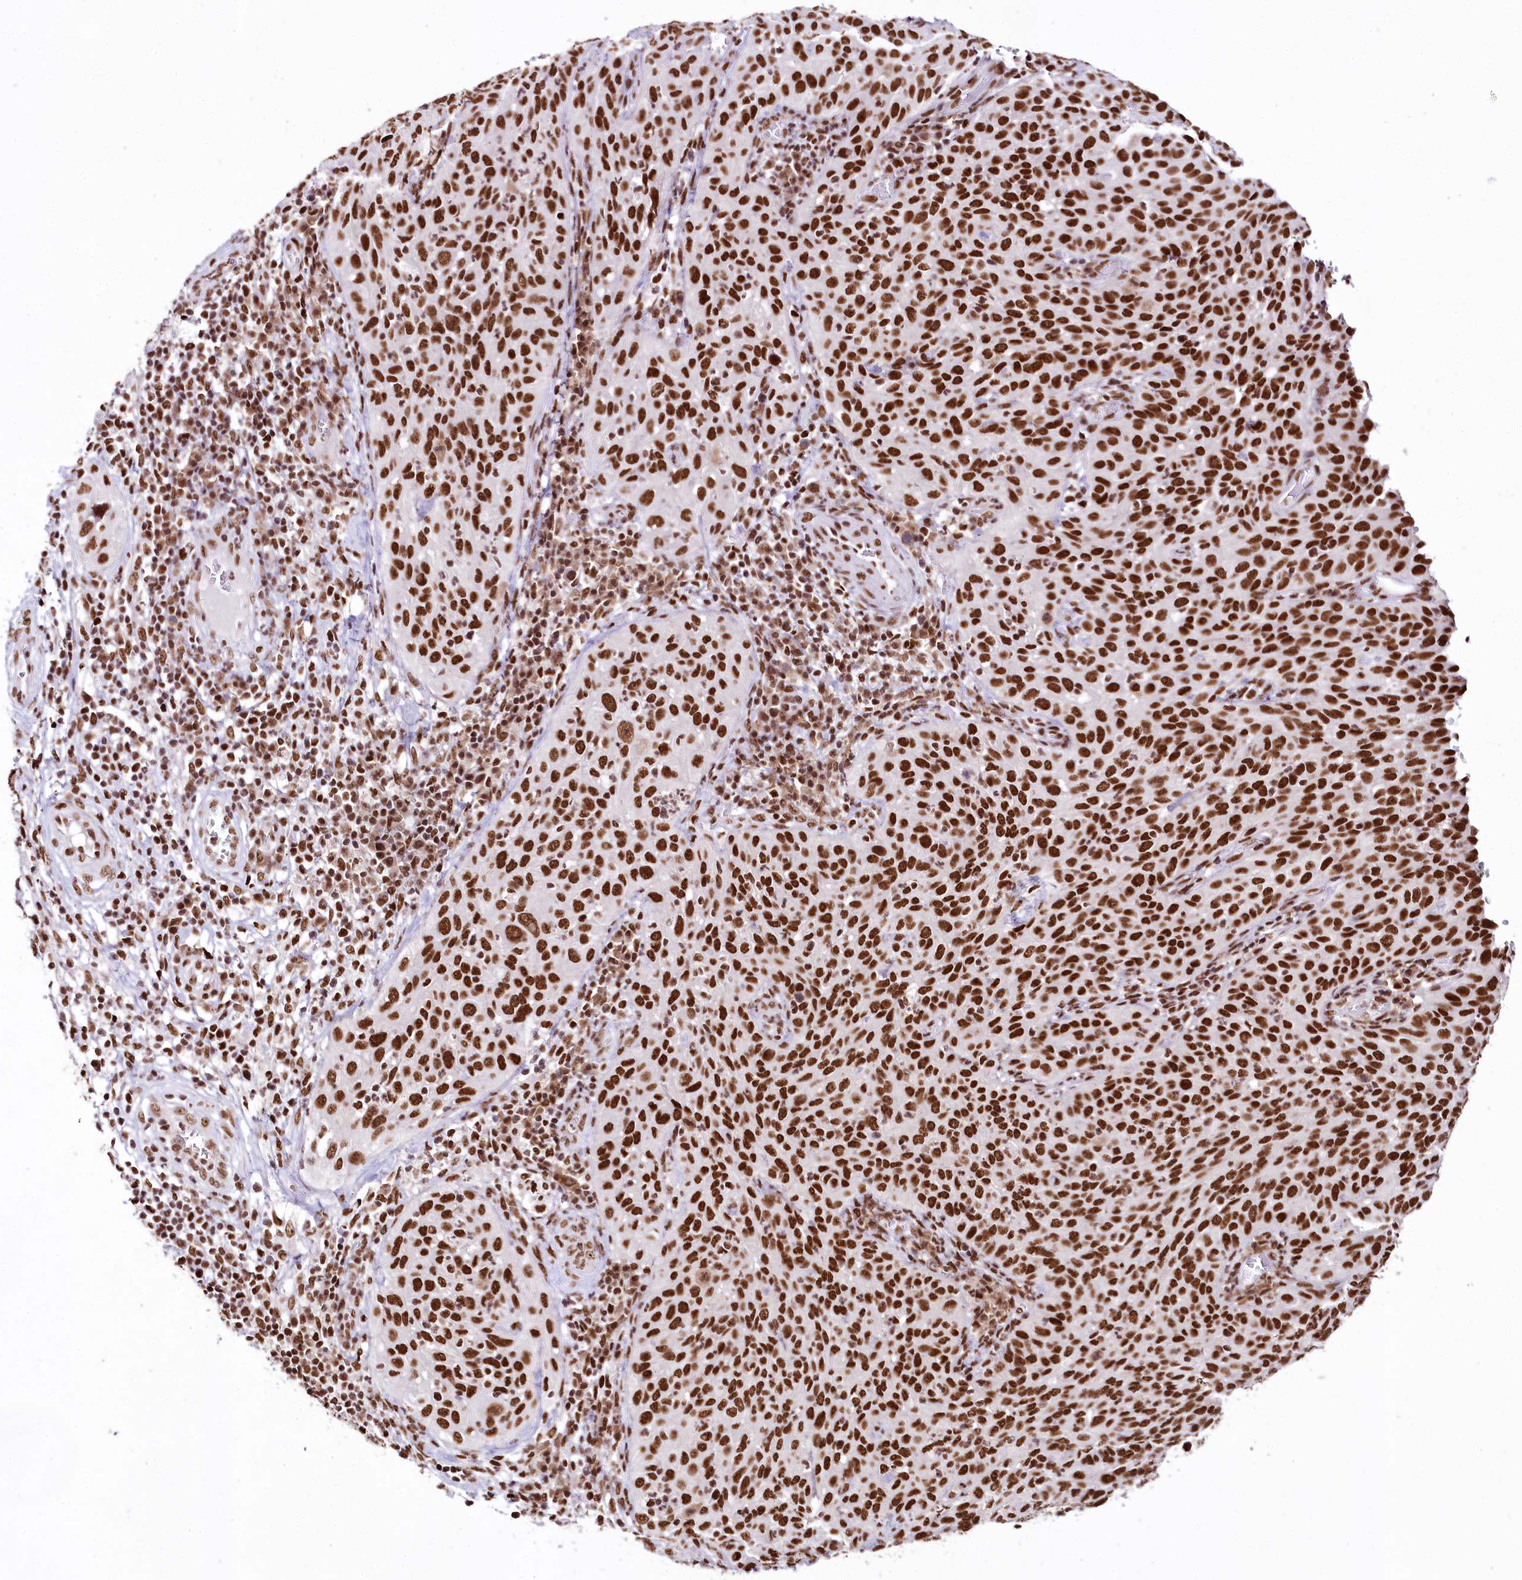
{"staining": {"intensity": "strong", "quantity": ">75%", "location": "nuclear"}, "tissue": "cervical cancer", "cell_type": "Tumor cells", "image_type": "cancer", "snomed": [{"axis": "morphology", "description": "Squamous cell carcinoma, NOS"}, {"axis": "topography", "description": "Cervix"}], "caption": "There is high levels of strong nuclear staining in tumor cells of cervical cancer (squamous cell carcinoma), as demonstrated by immunohistochemical staining (brown color).", "gene": "SMARCE1", "patient": {"sex": "female", "age": 31}}